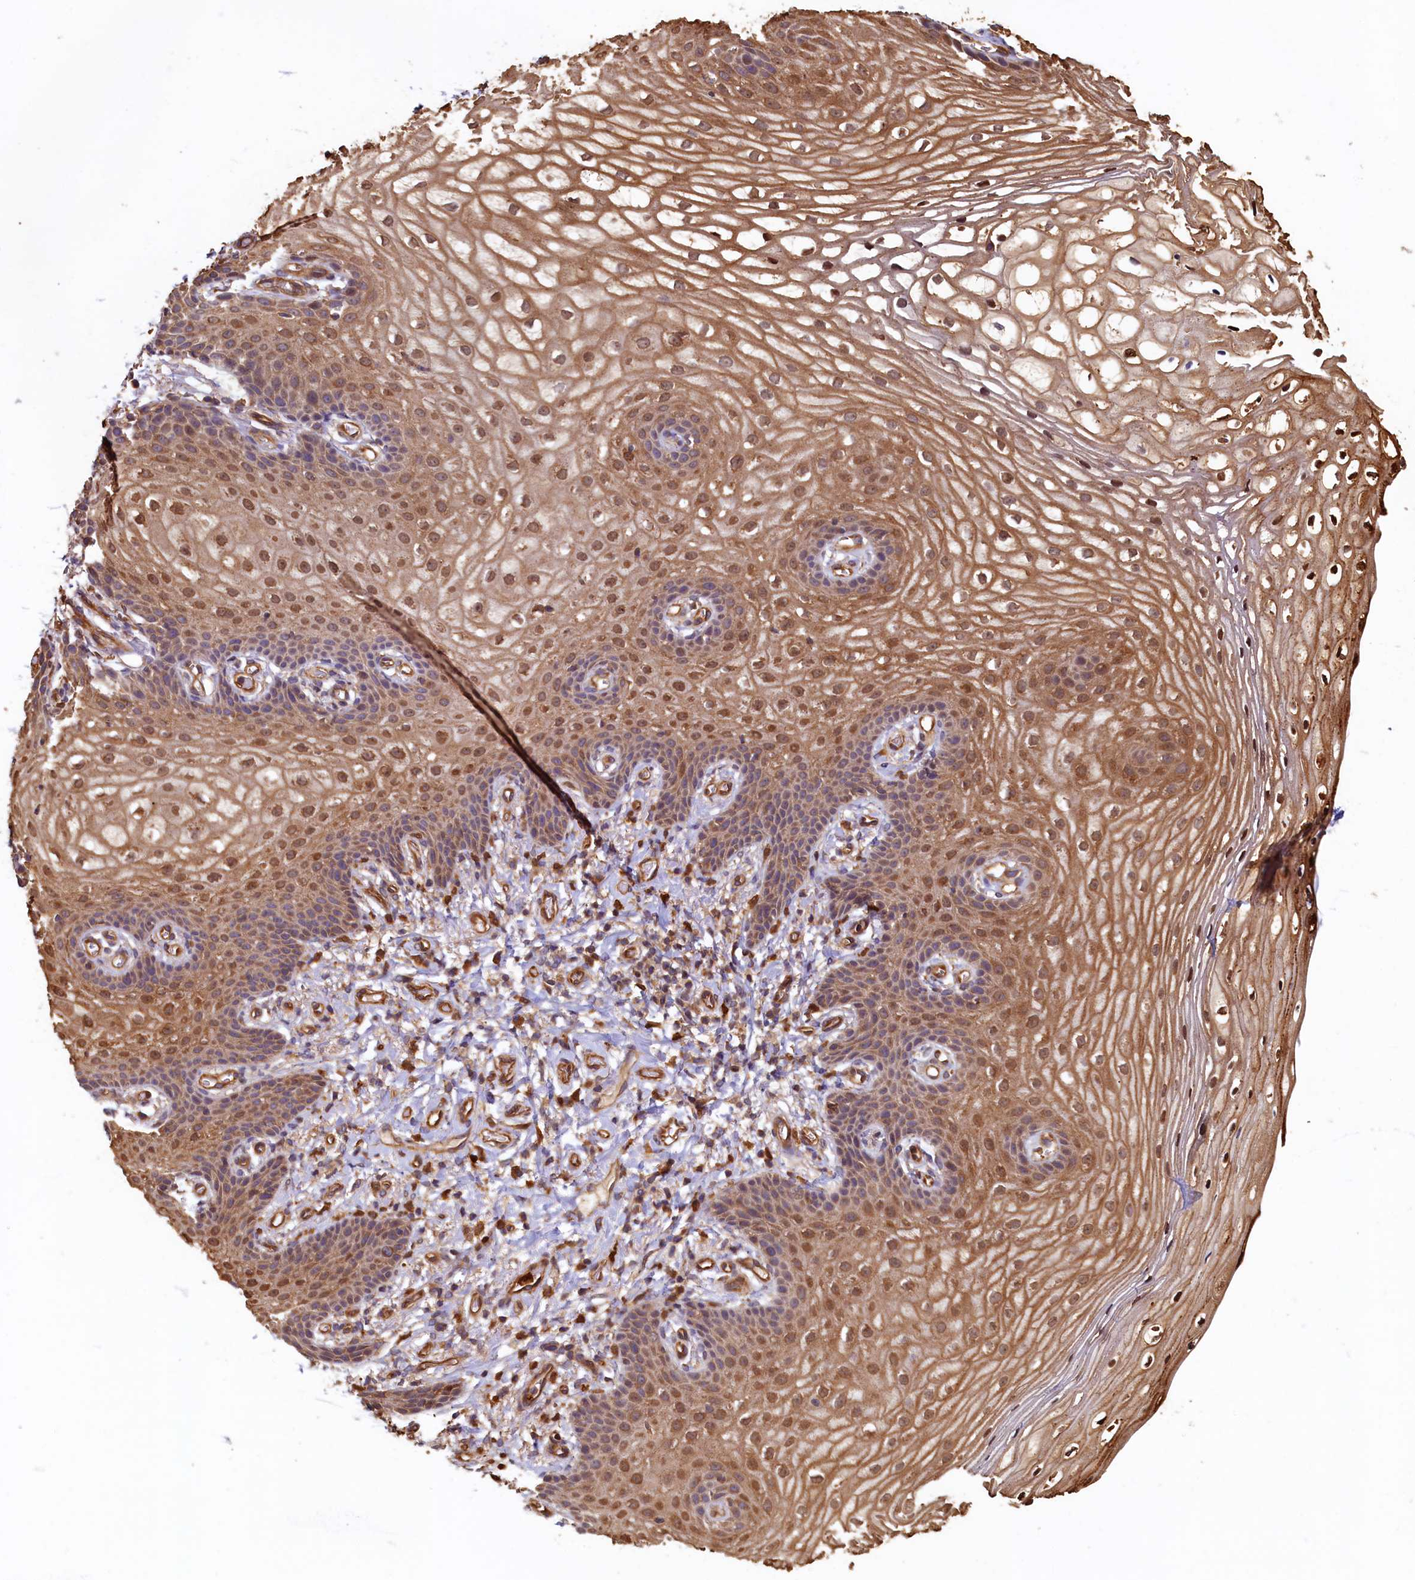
{"staining": {"intensity": "moderate", "quantity": ">75%", "location": "cytoplasmic/membranous,nuclear"}, "tissue": "vagina", "cell_type": "Squamous epithelial cells", "image_type": "normal", "snomed": [{"axis": "morphology", "description": "Normal tissue, NOS"}, {"axis": "topography", "description": "Vagina"}], "caption": "Immunohistochemical staining of unremarkable vagina exhibits medium levels of moderate cytoplasmic/membranous,nuclear expression in approximately >75% of squamous epithelial cells. (DAB (3,3'-diaminobenzidine) IHC with brightfield microscopy, high magnification).", "gene": "CCDC102B", "patient": {"sex": "female", "age": 60}}